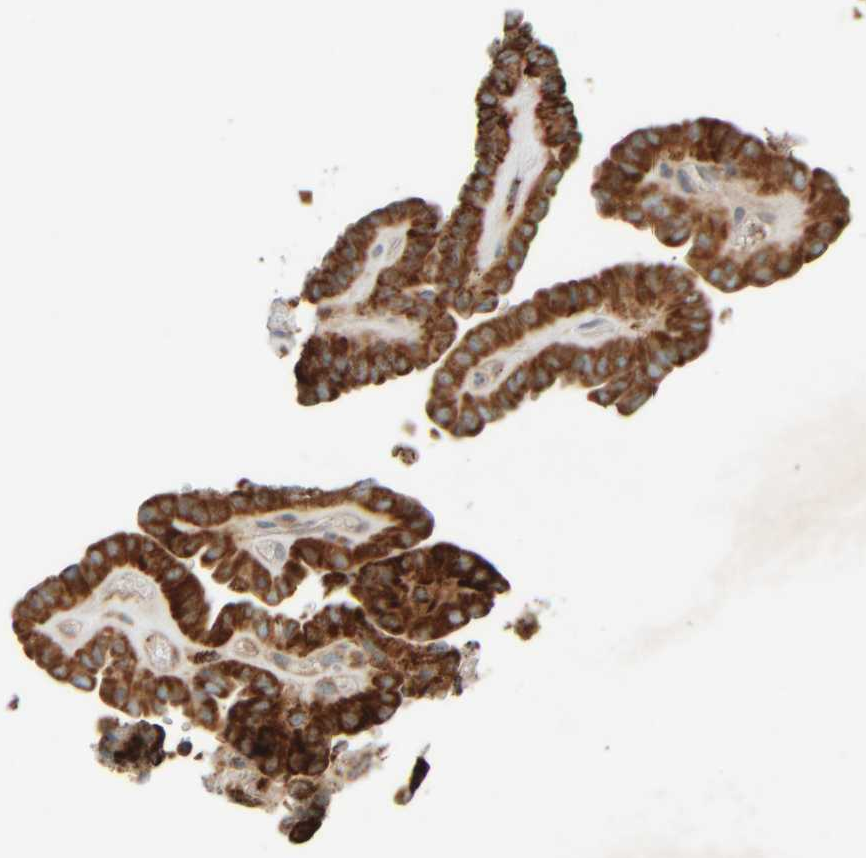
{"staining": {"intensity": "strong", "quantity": ">75%", "location": "cytoplasmic/membranous"}, "tissue": "thyroid cancer", "cell_type": "Tumor cells", "image_type": "cancer", "snomed": [{"axis": "morphology", "description": "Papillary adenocarcinoma, NOS"}, {"axis": "topography", "description": "Thyroid gland"}], "caption": "The immunohistochemical stain highlights strong cytoplasmic/membranous positivity in tumor cells of thyroid papillary adenocarcinoma tissue. Immunohistochemistry stains the protein in brown and the nuclei are stained blue.", "gene": "SPAG5", "patient": {"sex": "male", "age": 77}}